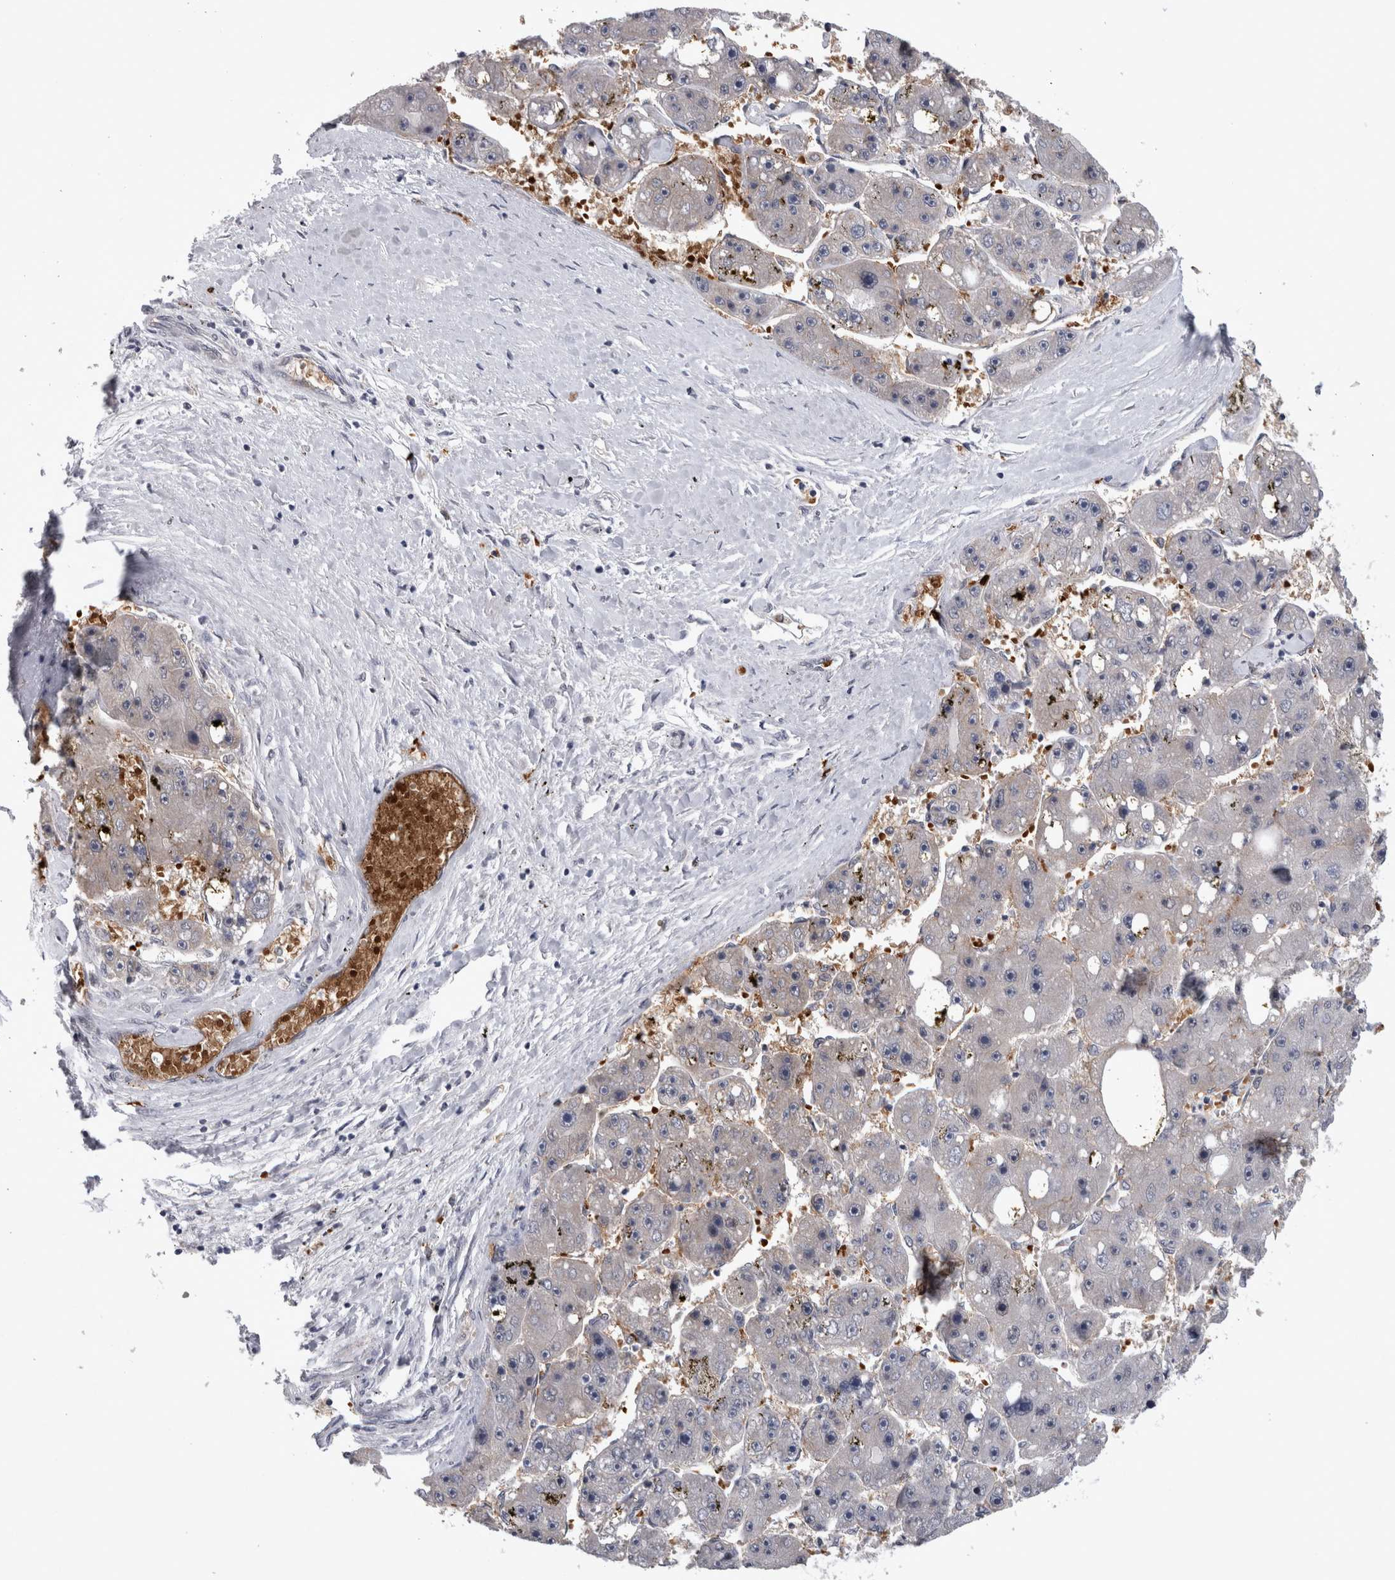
{"staining": {"intensity": "negative", "quantity": "none", "location": "none"}, "tissue": "liver cancer", "cell_type": "Tumor cells", "image_type": "cancer", "snomed": [{"axis": "morphology", "description": "Carcinoma, Hepatocellular, NOS"}, {"axis": "topography", "description": "Liver"}], "caption": "Liver hepatocellular carcinoma was stained to show a protein in brown. There is no significant expression in tumor cells.", "gene": "PEBP4", "patient": {"sex": "female", "age": 61}}